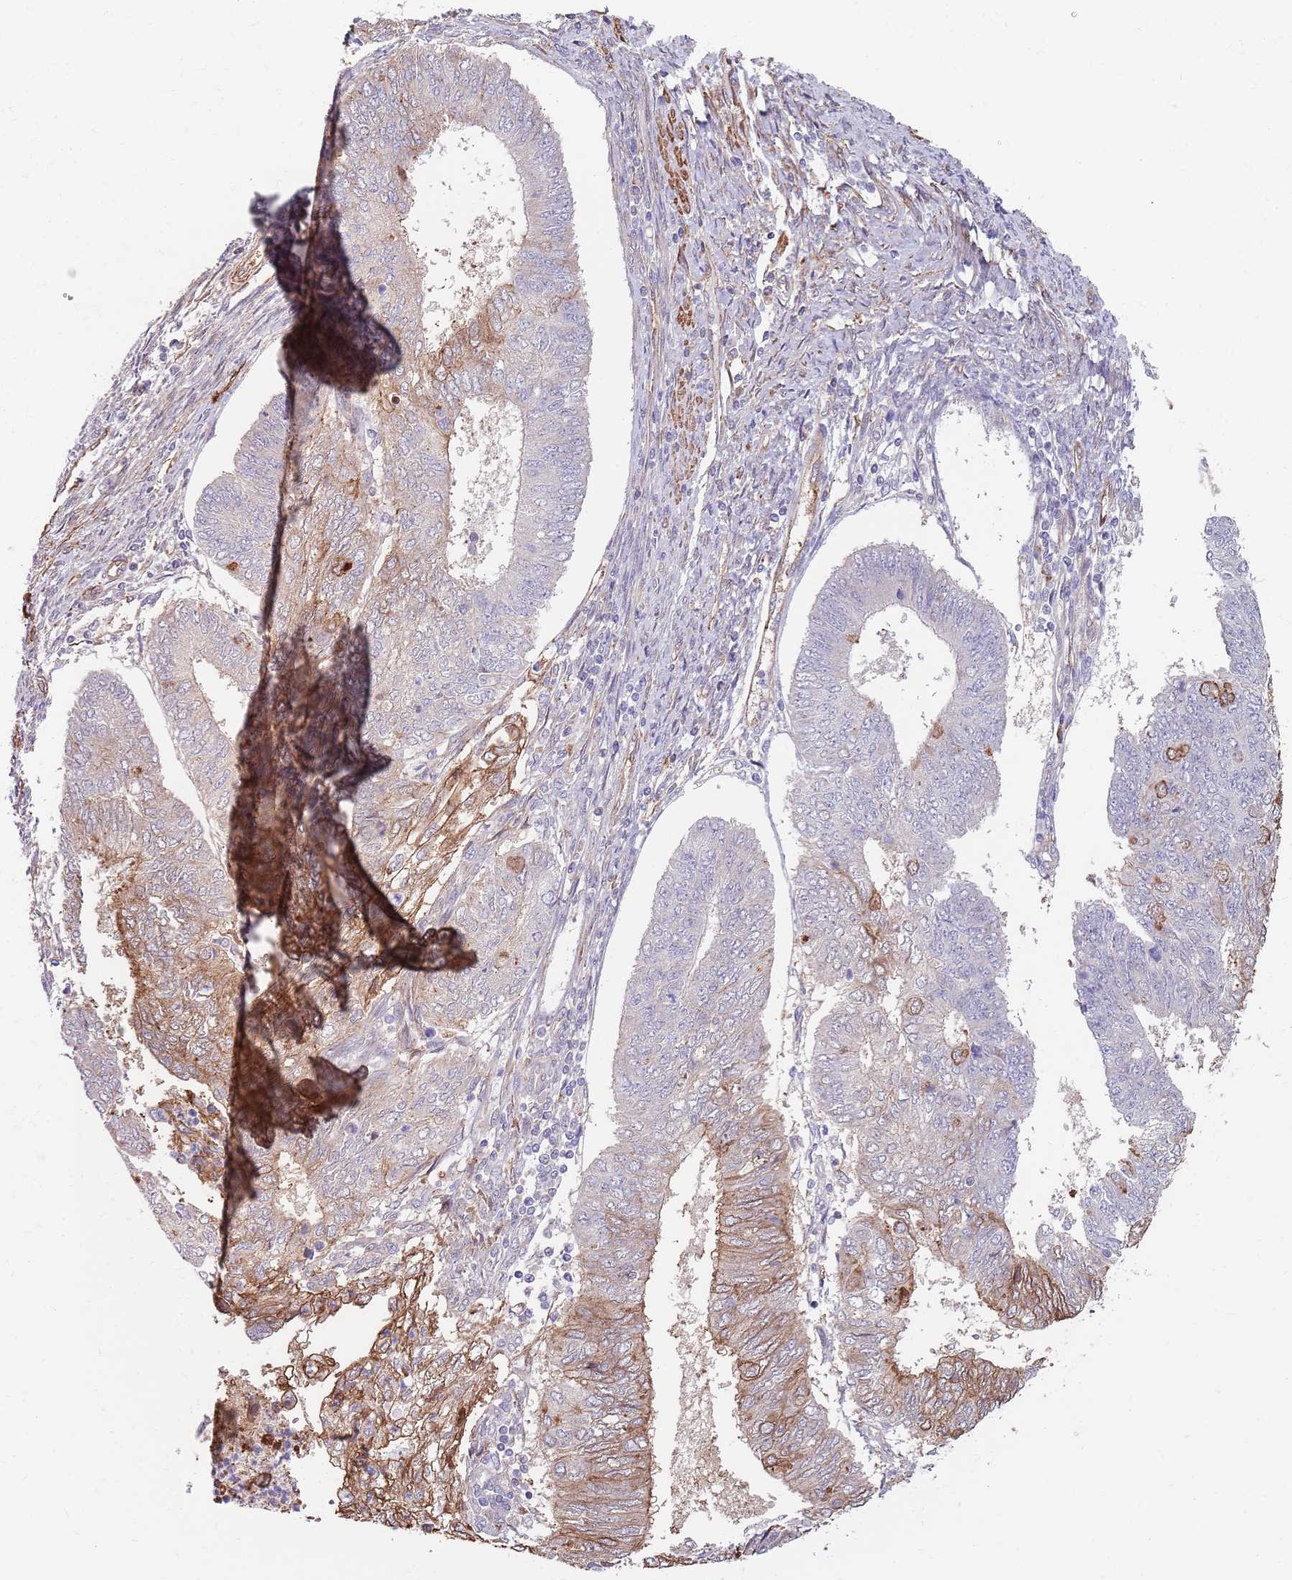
{"staining": {"intensity": "moderate", "quantity": "25%-75%", "location": "cytoplasmic/membranous"}, "tissue": "endometrial cancer", "cell_type": "Tumor cells", "image_type": "cancer", "snomed": [{"axis": "morphology", "description": "Adenocarcinoma, NOS"}, {"axis": "topography", "description": "Endometrium"}], "caption": "This image shows endometrial cancer (adenocarcinoma) stained with immunohistochemistry (IHC) to label a protein in brown. The cytoplasmic/membranous of tumor cells show moderate positivity for the protein. Nuclei are counter-stained blue.", "gene": "BPNT1", "patient": {"sex": "female", "age": 68}}